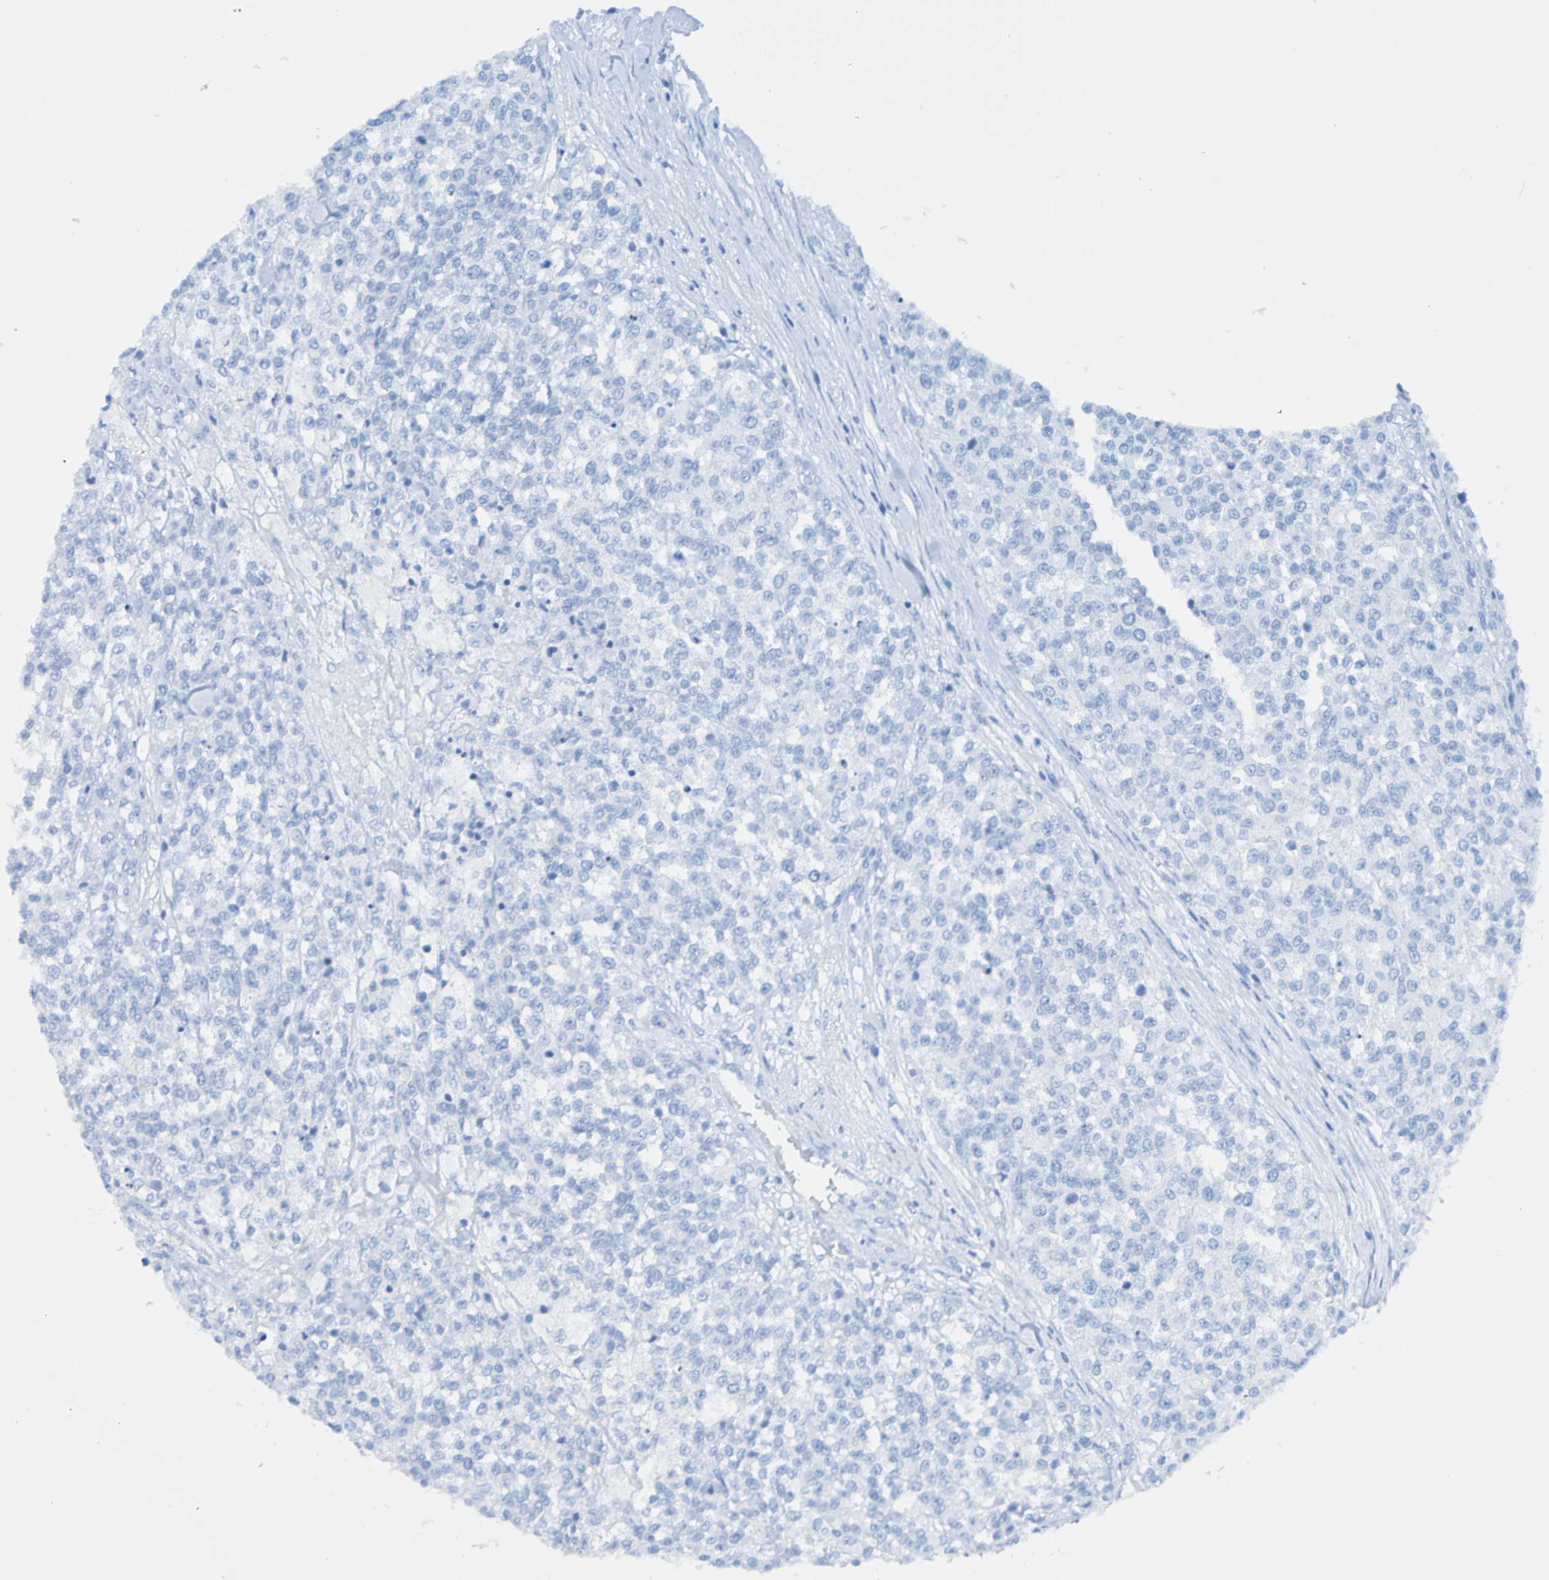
{"staining": {"intensity": "negative", "quantity": "none", "location": "none"}, "tissue": "testis cancer", "cell_type": "Tumor cells", "image_type": "cancer", "snomed": [{"axis": "morphology", "description": "Seminoma, NOS"}, {"axis": "topography", "description": "Testis"}], "caption": "Tumor cells are negative for brown protein staining in testis cancer (seminoma).", "gene": "ACMSD", "patient": {"sex": "male", "age": 59}}